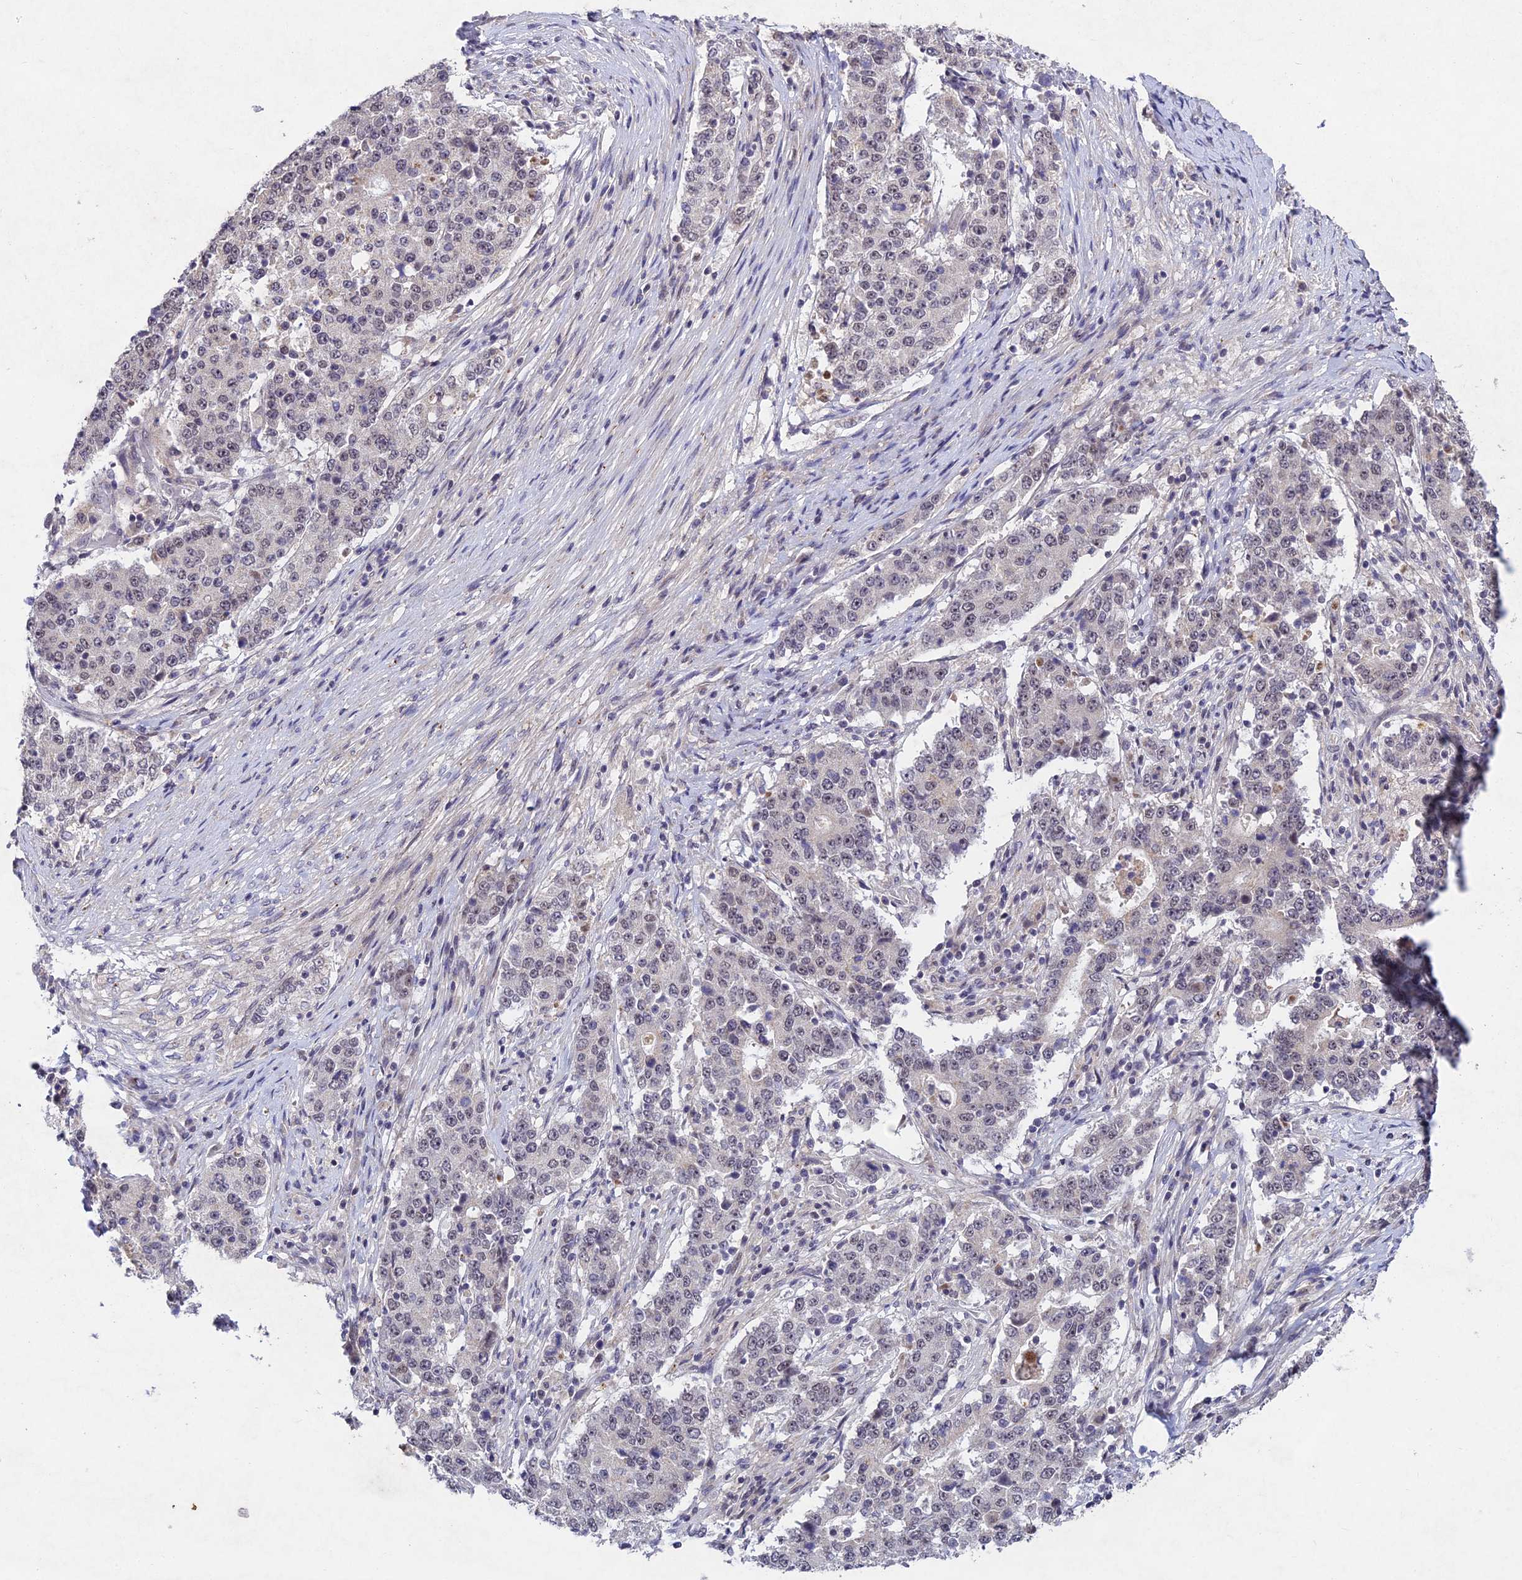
{"staining": {"intensity": "negative", "quantity": "none", "location": "none"}, "tissue": "stomach cancer", "cell_type": "Tumor cells", "image_type": "cancer", "snomed": [{"axis": "morphology", "description": "Adenocarcinoma, NOS"}, {"axis": "topography", "description": "Stomach"}], "caption": "The histopathology image displays no staining of tumor cells in stomach cancer (adenocarcinoma). Brightfield microscopy of IHC stained with DAB (3,3'-diaminobenzidine) (brown) and hematoxylin (blue), captured at high magnification.", "gene": "RAVER1", "patient": {"sex": "male", "age": 59}}